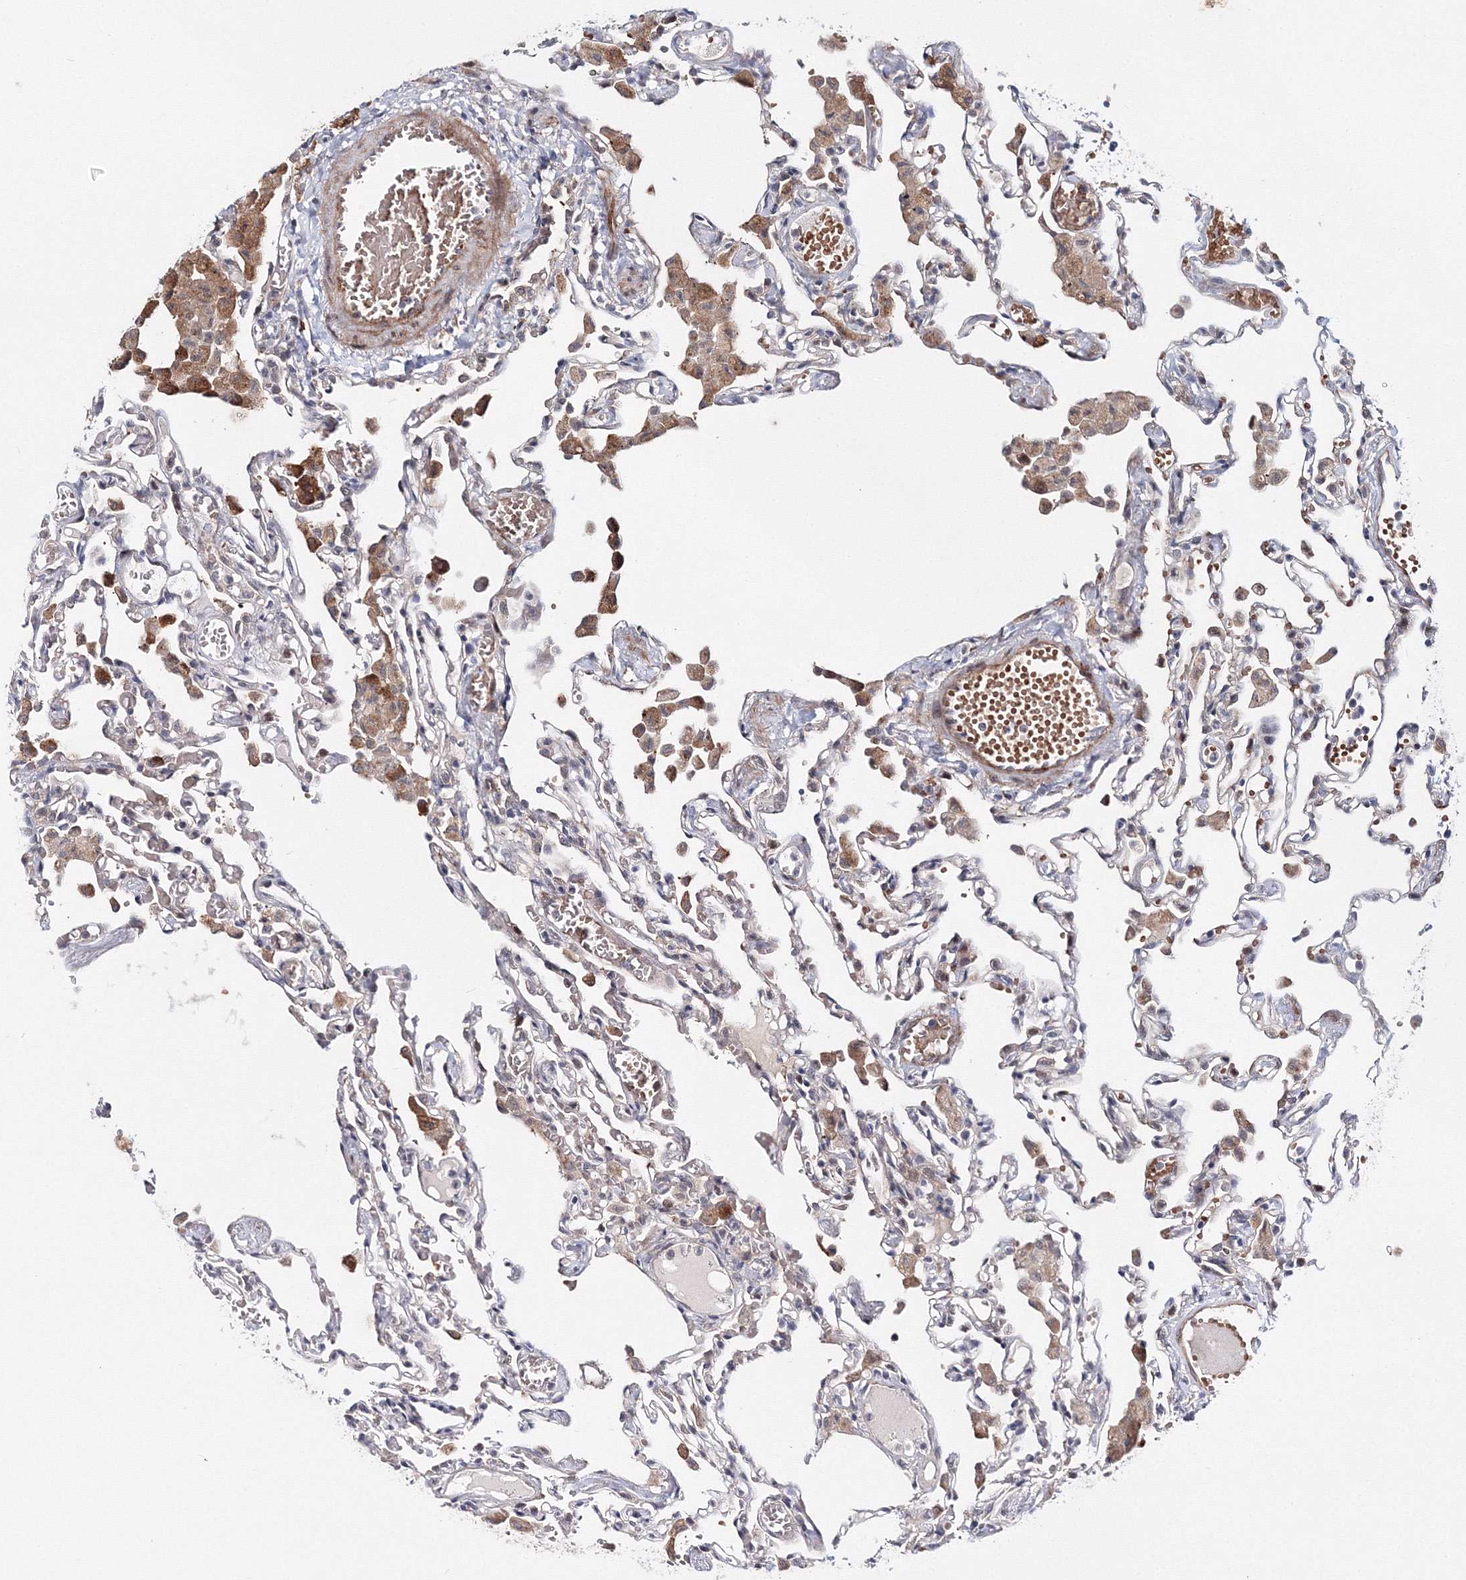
{"staining": {"intensity": "weak", "quantity": "<25%", "location": "cytoplasmic/membranous"}, "tissue": "lung", "cell_type": "Alveolar cells", "image_type": "normal", "snomed": [{"axis": "morphology", "description": "Normal tissue, NOS"}, {"axis": "topography", "description": "Bronchus"}, {"axis": "topography", "description": "Lung"}], "caption": "High magnification brightfield microscopy of benign lung stained with DAB (brown) and counterstained with hematoxylin (blue): alveolar cells show no significant positivity. (DAB (3,3'-diaminobenzidine) immunohistochemistry (IHC) visualized using brightfield microscopy, high magnification).", "gene": "C11orf52", "patient": {"sex": "female", "age": 49}}